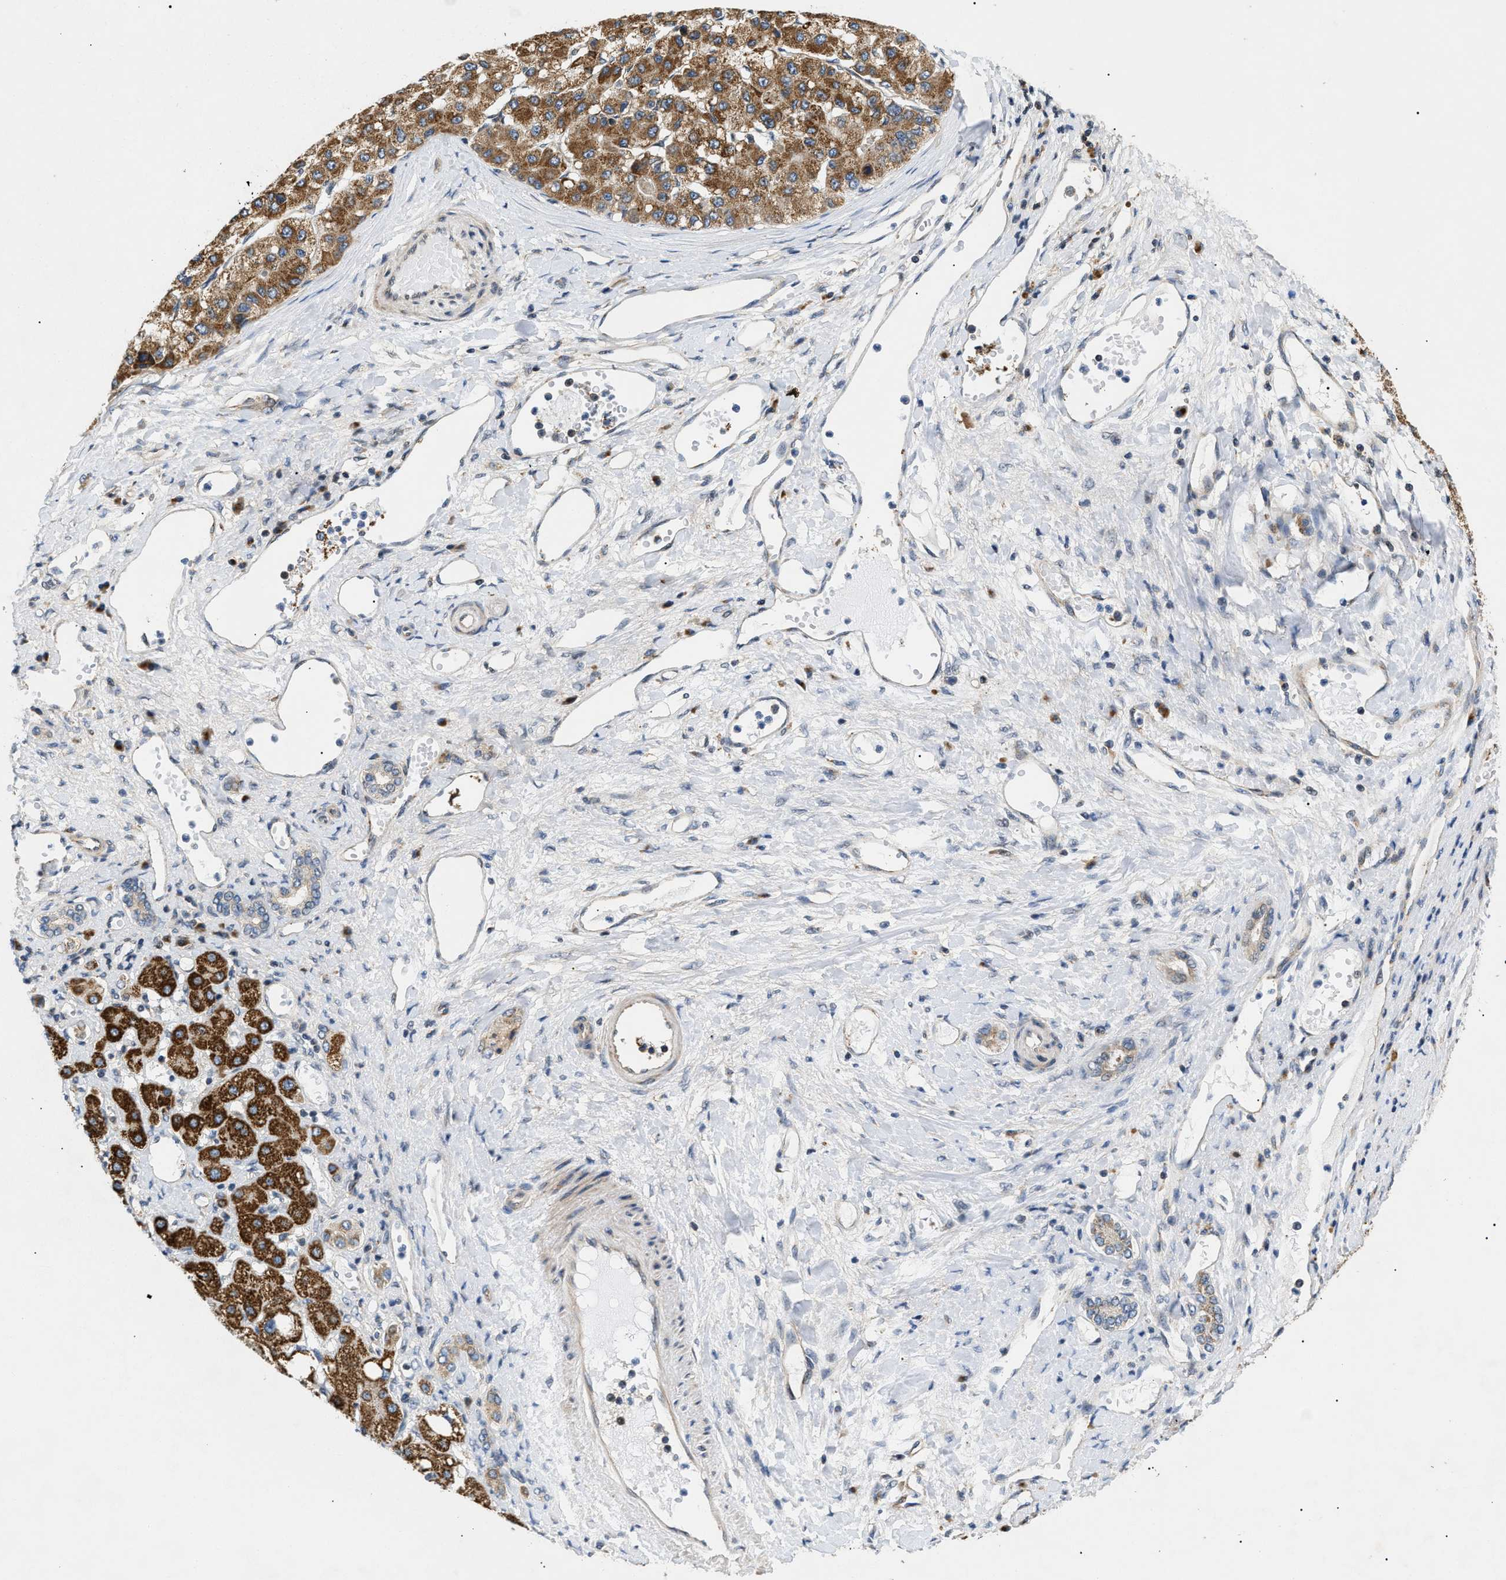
{"staining": {"intensity": "strong", "quantity": ">75%", "location": "cytoplasmic/membranous"}, "tissue": "liver cancer", "cell_type": "Tumor cells", "image_type": "cancer", "snomed": [{"axis": "morphology", "description": "Carcinoma, Hepatocellular, NOS"}, {"axis": "topography", "description": "Liver"}], "caption": "Strong cytoplasmic/membranous staining for a protein is present in about >75% of tumor cells of hepatocellular carcinoma (liver) using immunohistochemistry.", "gene": "ZBTB11", "patient": {"sex": "male", "age": 80}}